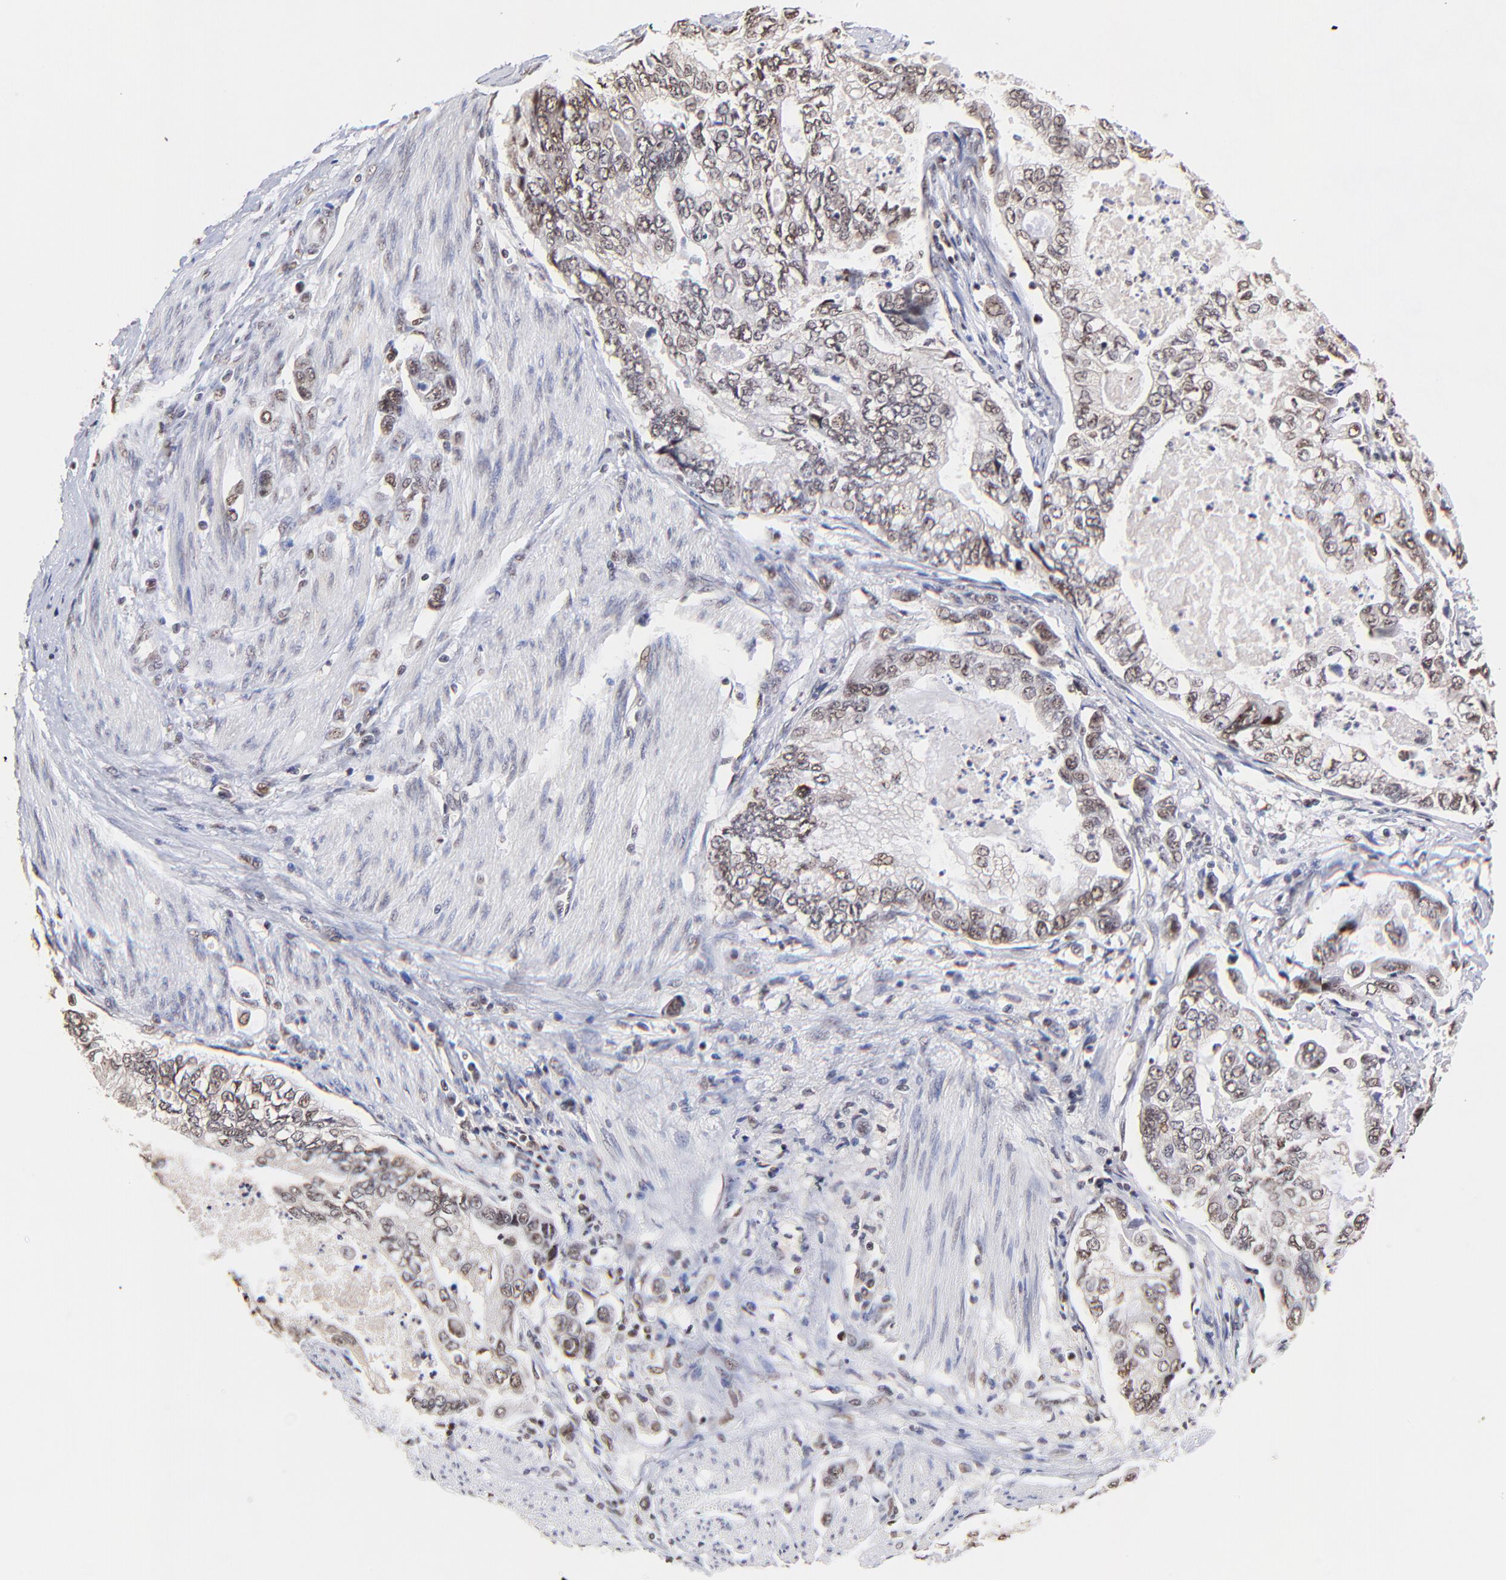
{"staining": {"intensity": "weak", "quantity": ">75%", "location": "nuclear"}, "tissue": "stomach cancer", "cell_type": "Tumor cells", "image_type": "cancer", "snomed": [{"axis": "morphology", "description": "Adenocarcinoma, NOS"}, {"axis": "topography", "description": "Pancreas"}, {"axis": "topography", "description": "Stomach, upper"}], "caption": "This micrograph displays stomach cancer stained with immunohistochemistry (IHC) to label a protein in brown. The nuclear of tumor cells show weak positivity for the protein. Nuclei are counter-stained blue.", "gene": "ZNF670", "patient": {"sex": "male", "age": 77}}